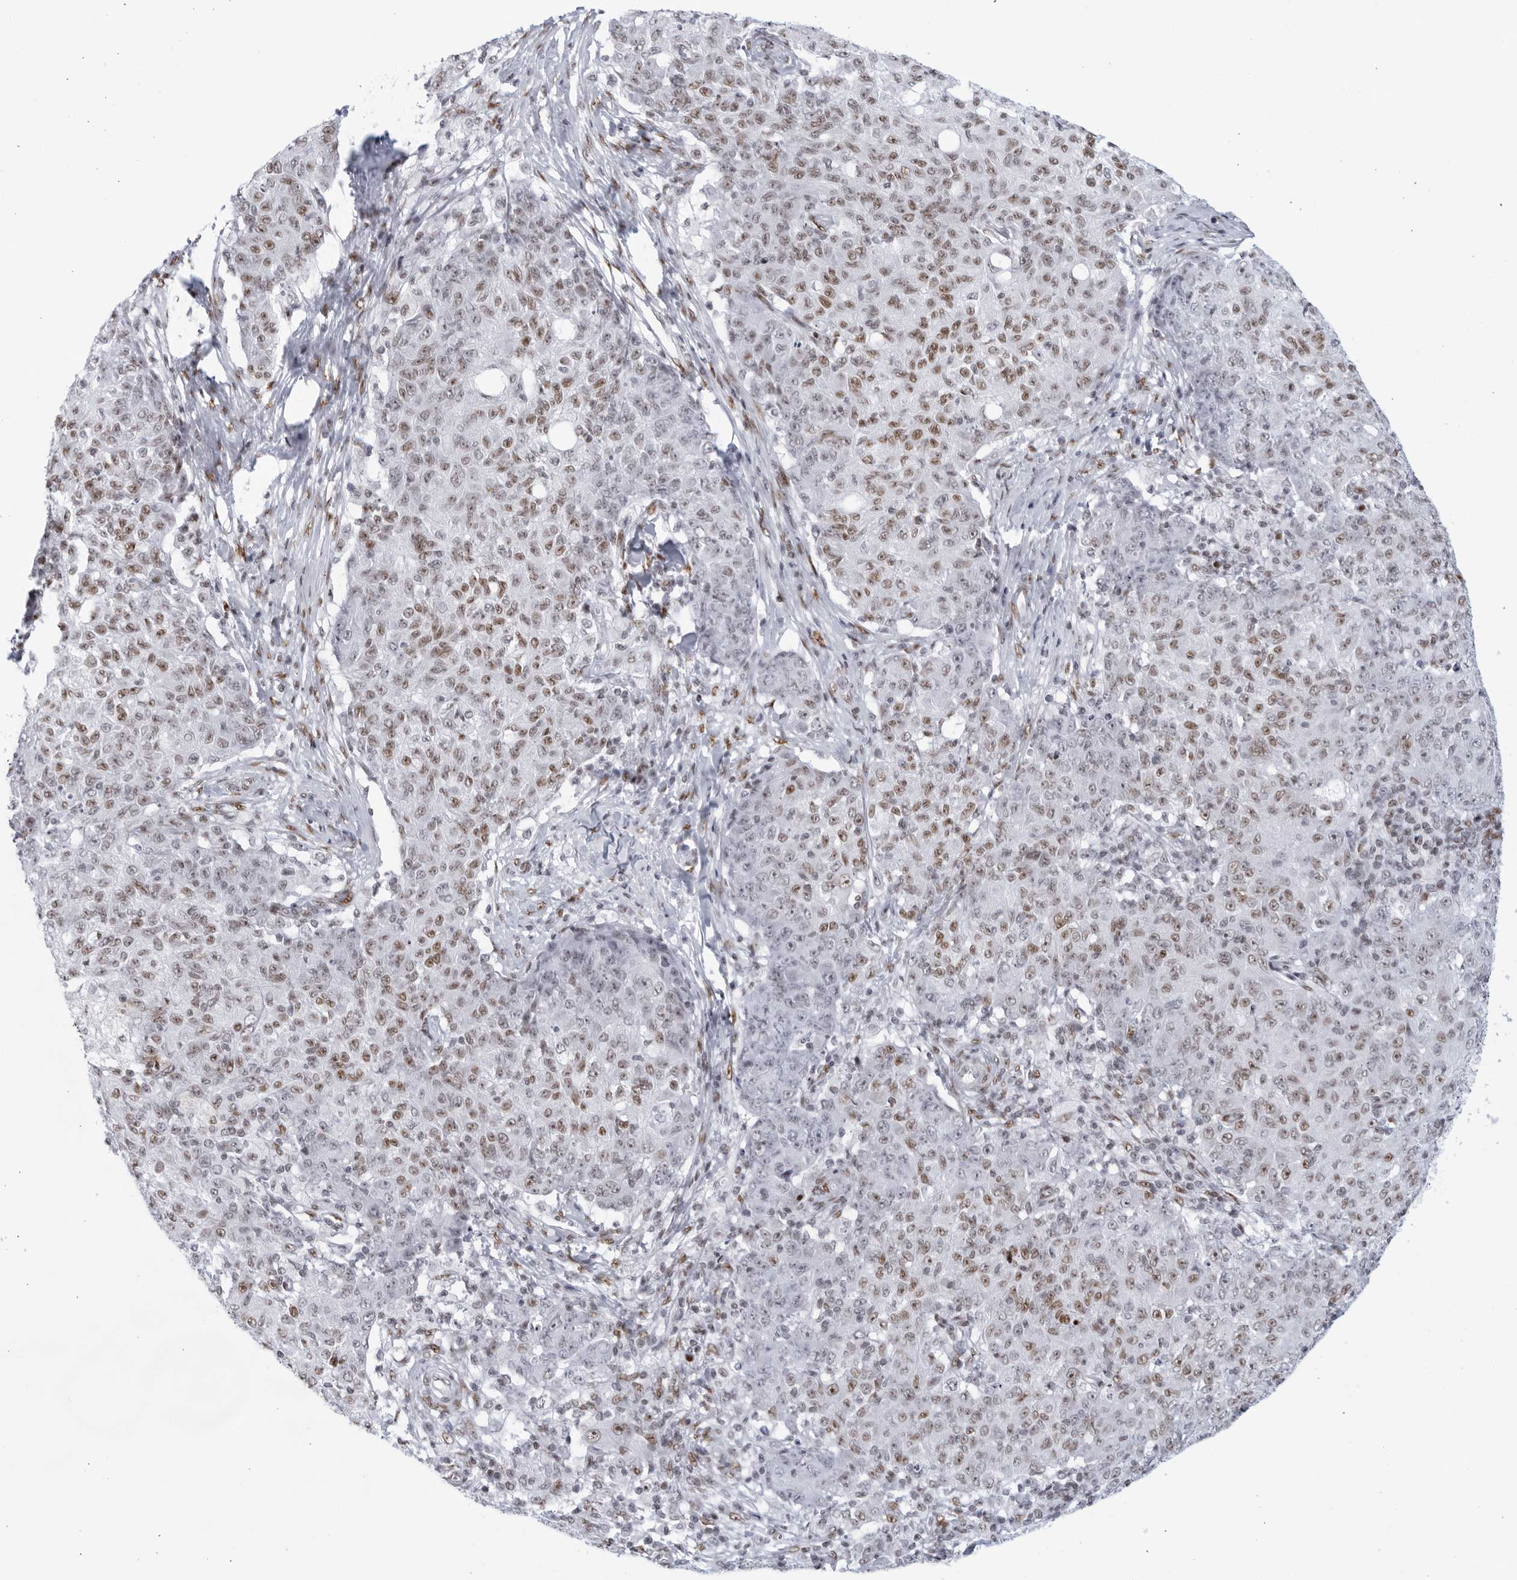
{"staining": {"intensity": "moderate", "quantity": ">75%", "location": "nuclear"}, "tissue": "ovarian cancer", "cell_type": "Tumor cells", "image_type": "cancer", "snomed": [{"axis": "morphology", "description": "Carcinoma, endometroid"}, {"axis": "topography", "description": "Ovary"}], "caption": "Ovarian cancer was stained to show a protein in brown. There is medium levels of moderate nuclear staining in about >75% of tumor cells.", "gene": "HP1BP3", "patient": {"sex": "female", "age": 42}}